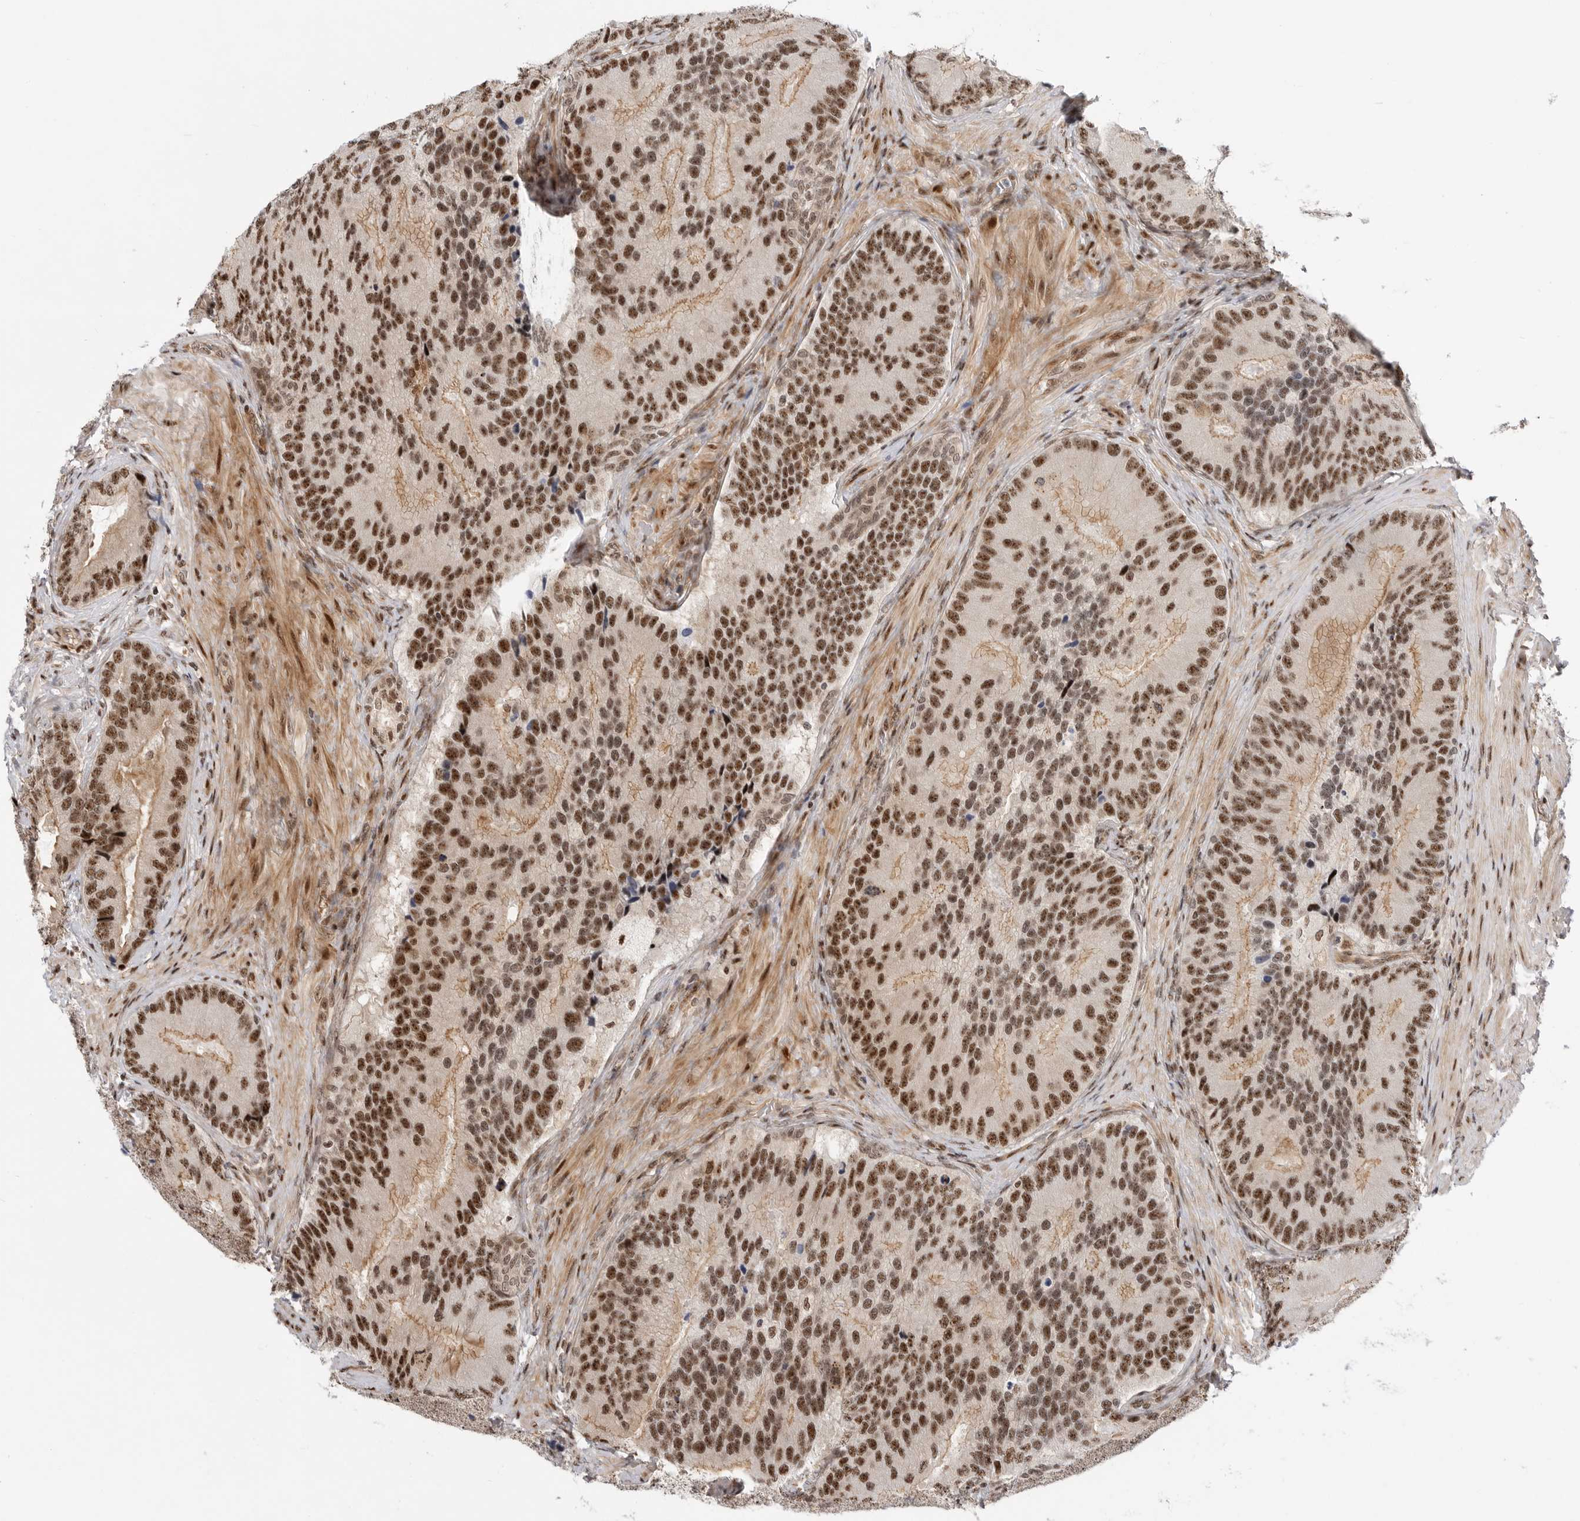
{"staining": {"intensity": "strong", "quantity": ">75%", "location": "nuclear"}, "tissue": "prostate cancer", "cell_type": "Tumor cells", "image_type": "cancer", "snomed": [{"axis": "morphology", "description": "Adenocarcinoma, High grade"}, {"axis": "topography", "description": "Prostate"}], "caption": "IHC (DAB (3,3'-diaminobenzidine)) staining of human prostate cancer (high-grade adenocarcinoma) displays strong nuclear protein expression in approximately >75% of tumor cells. The staining was performed using DAB to visualize the protein expression in brown, while the nuclei were stained in blue with hematoxylin (Magnification: 20x).", "gene": "GPATCH2", "patient": {"sex": "male", "age": 70}}